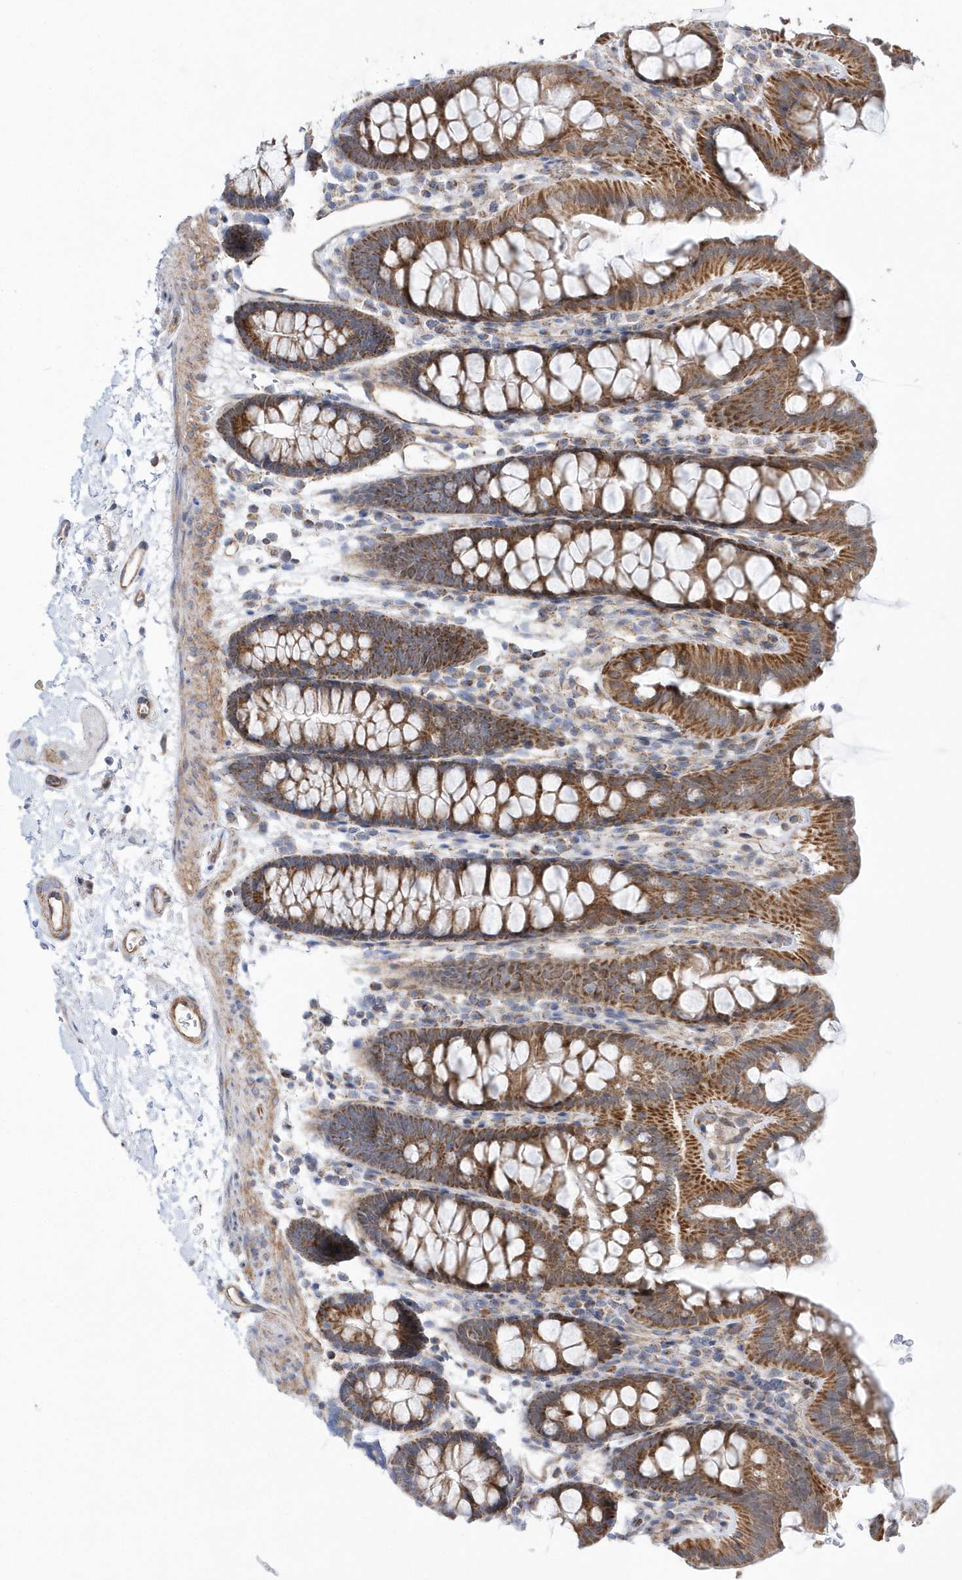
{"staining": {"intensity": "moderate", "quantity": ">75%", "location": "cytoplasmic/membranous"}, "tissue": "colon", "cell_type": "Endothelial cells", "image_type": "normal", "snomed": [{"axis": "morphology", "description": "Normal tissue, NOS"}, {"axis": "topography", "description": "Colon"}], "caption": "Protein expression analysis of benign colon shows moderate cytoplasmic/membranous expression in approximately >75% of endothelial cells.", "gene": "OPA1", "patient": {"sex": "male", "age": 75}}